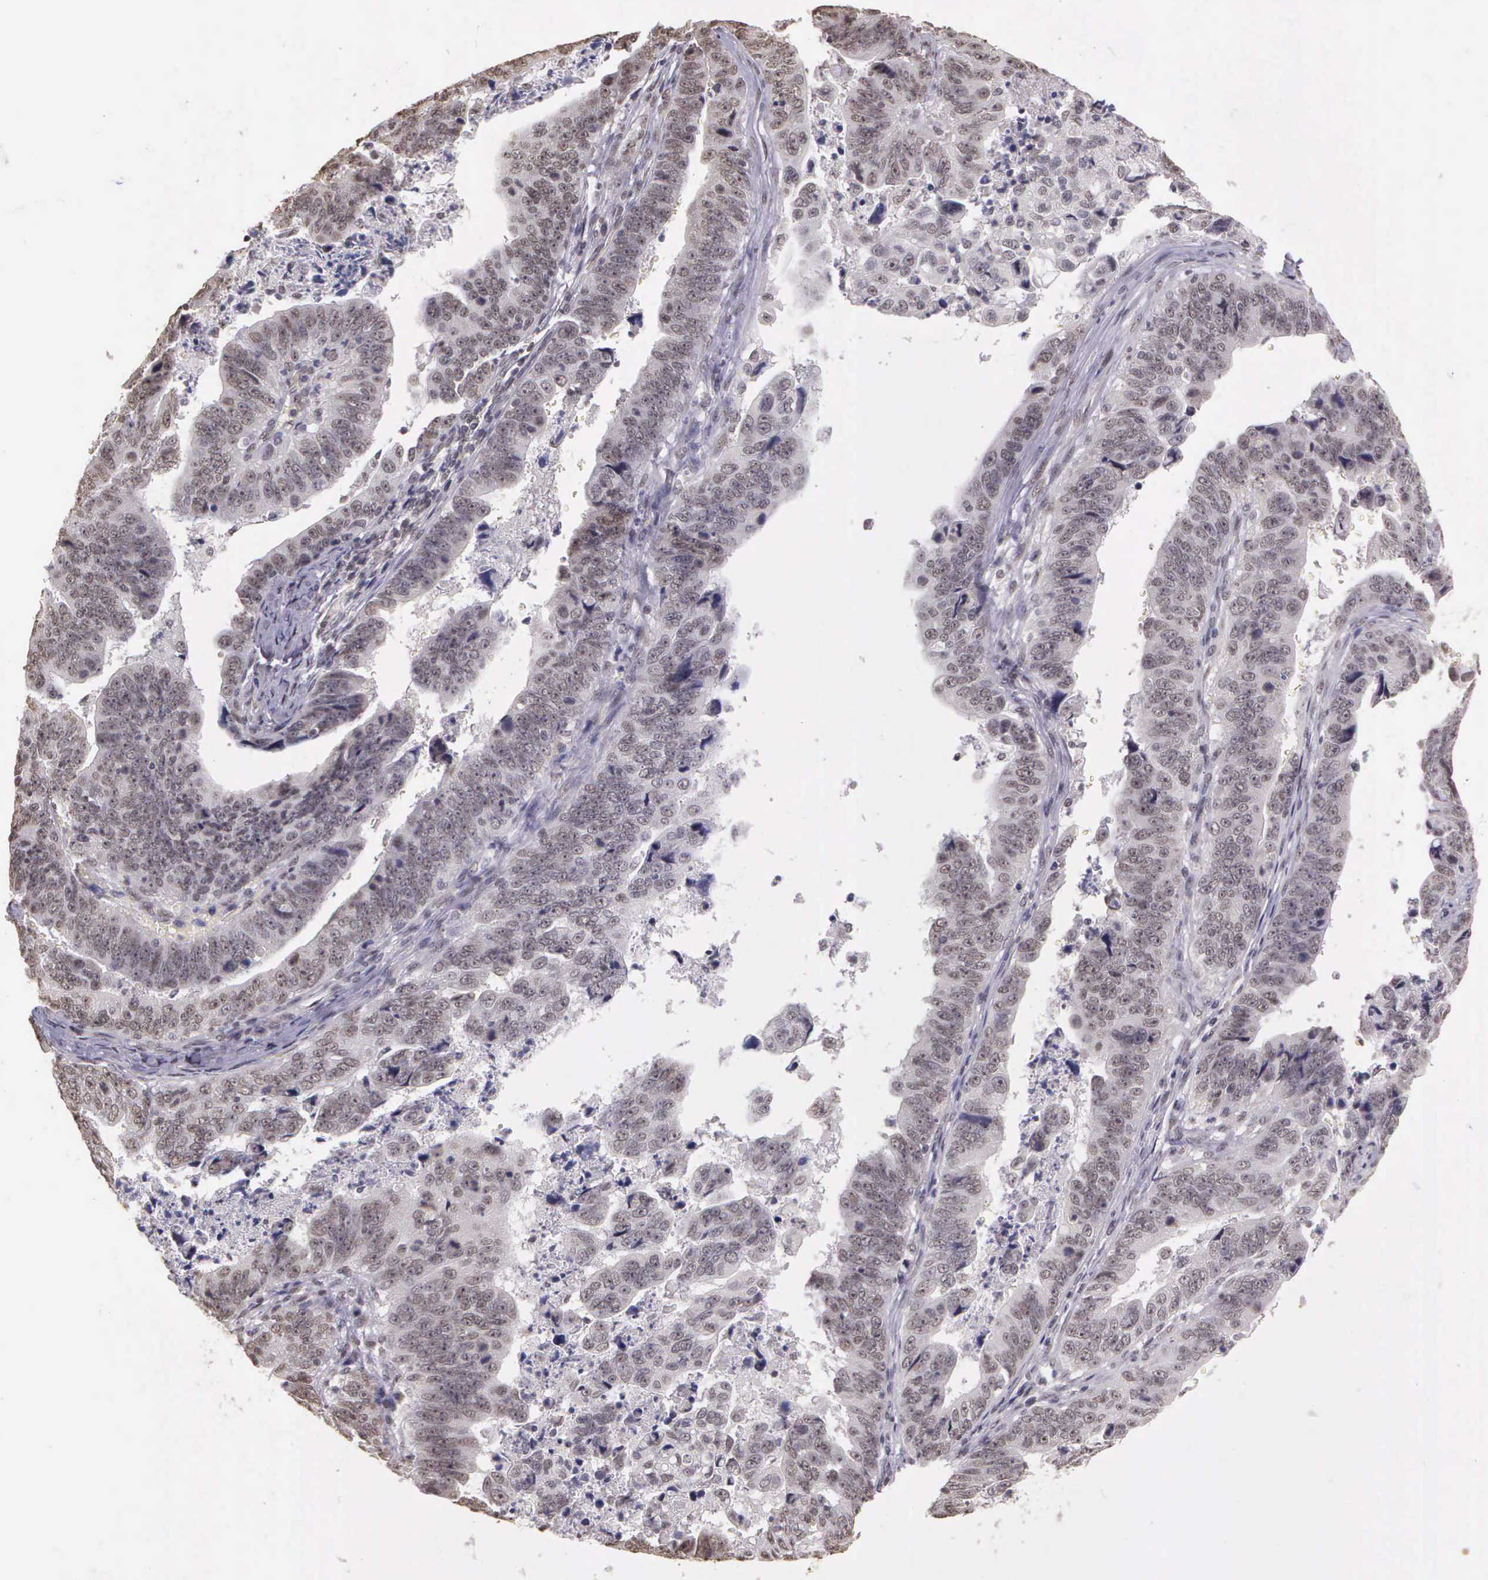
{"staining": {"intensity": "negative", "quantity": "none", "location": "none"}, "tissue": "stomach cancer", "cell_type": "Tumor cells", "image_type": "cancer", "snomed": [{"axis": "morphology", "description": "Adenocarcinoma, NOS"}, {"axis": "topography", "description": "Stomach, upper"}], "caption": "Photomicrograph shows no significant protein positivity in tumor cells of adenocarcinoma (stomach).", "gene": "ARMCX5", "patient": {"sex": "female", "age": 50}}